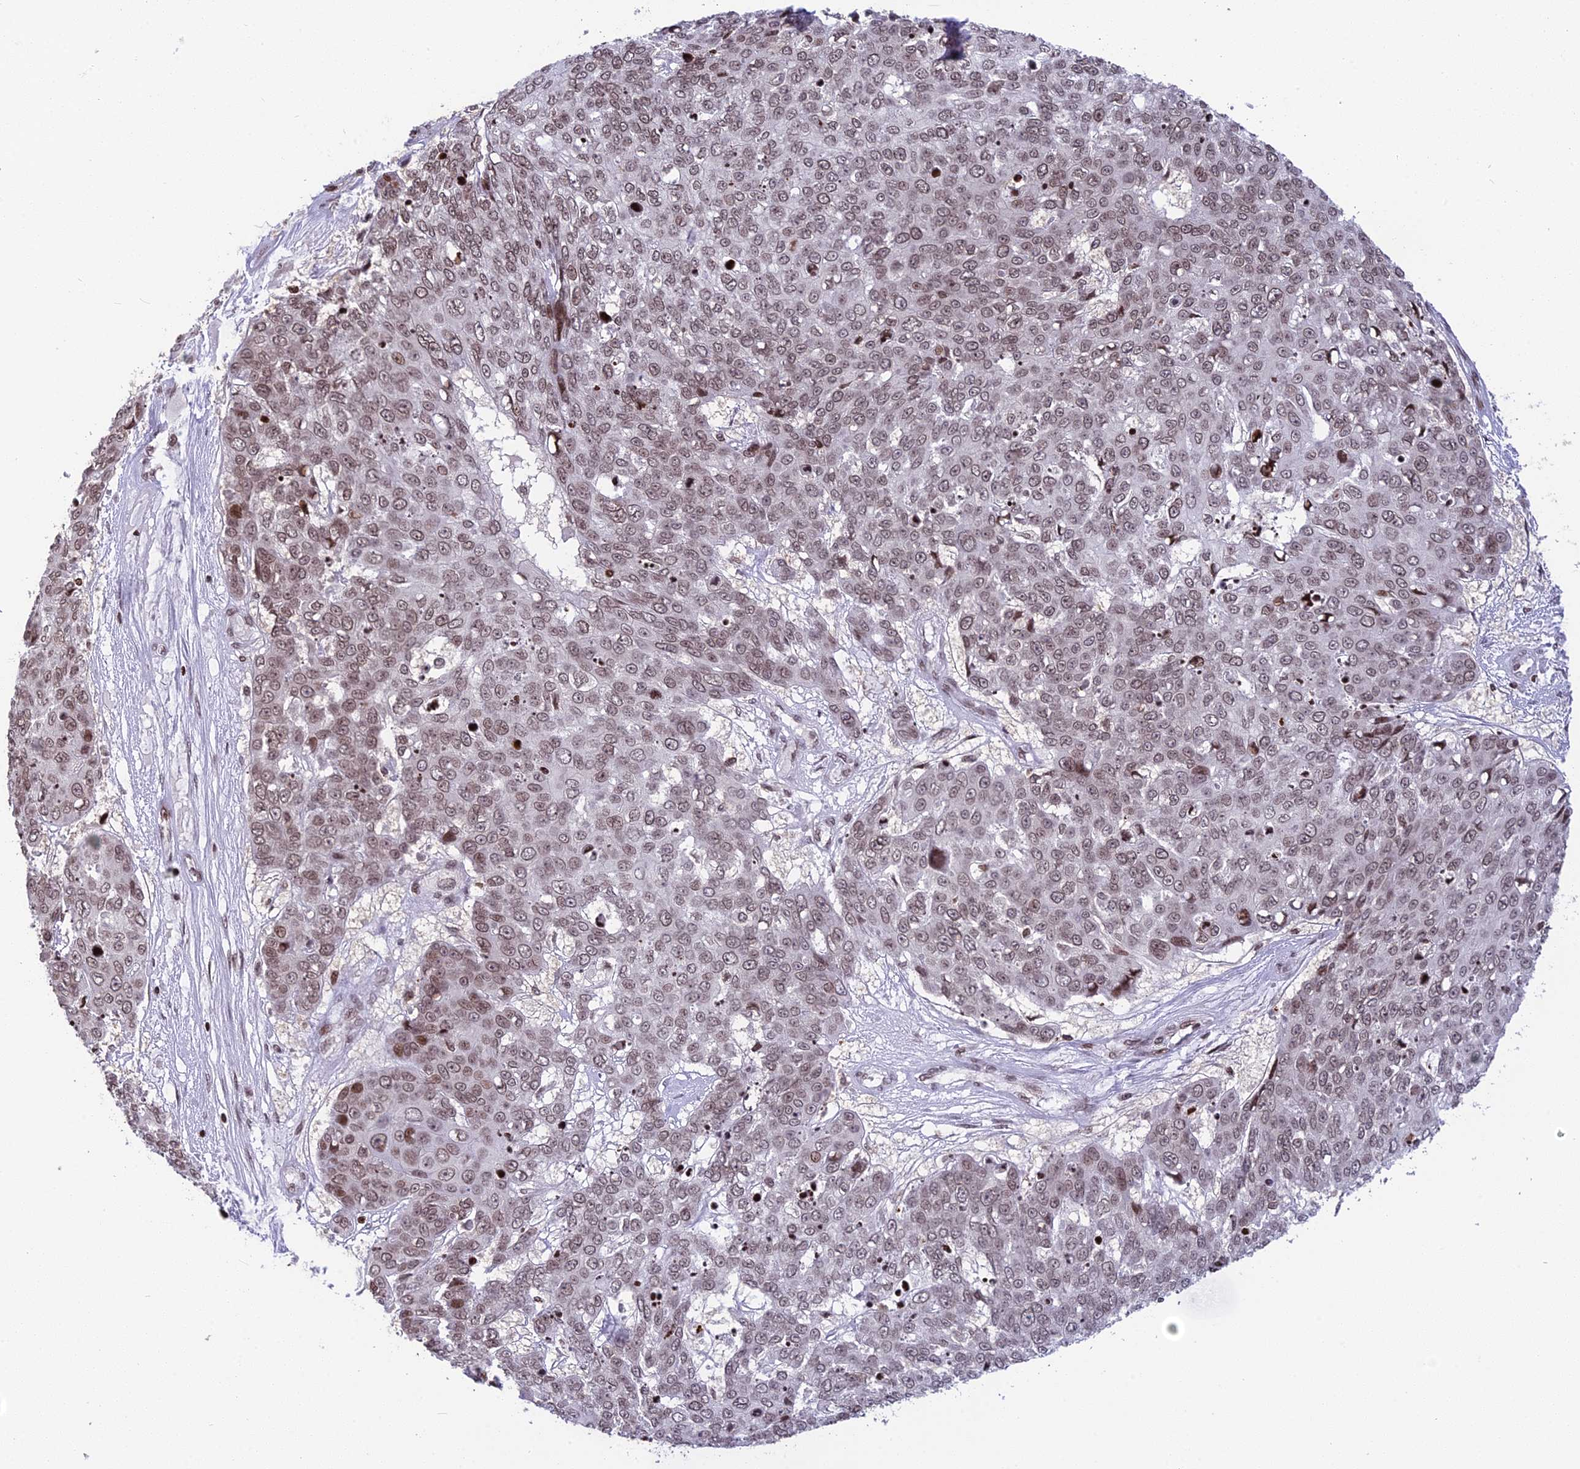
{"staining": {"intensity": "weak", "quantity": ">75%", "location": "nuclear"}, "tissue": "skin cancer", "cell_type": "Tumor cells", "image_type": "cancer", "snomed": [{"axis": "morphology", "description": "Squamous cell carcinoma, NOS"}, {"axis": "topography", "description": "Skin"}], "caption": "An immunohistochemistry image of neoplastic tissue is shown. Protein staining in brown highlights weak nuclear positivity in skin cancer within tumor cells. Nuclei are stained in blue.", "gene": "TET2", "patient": {"sex": "male", "age": 71}}